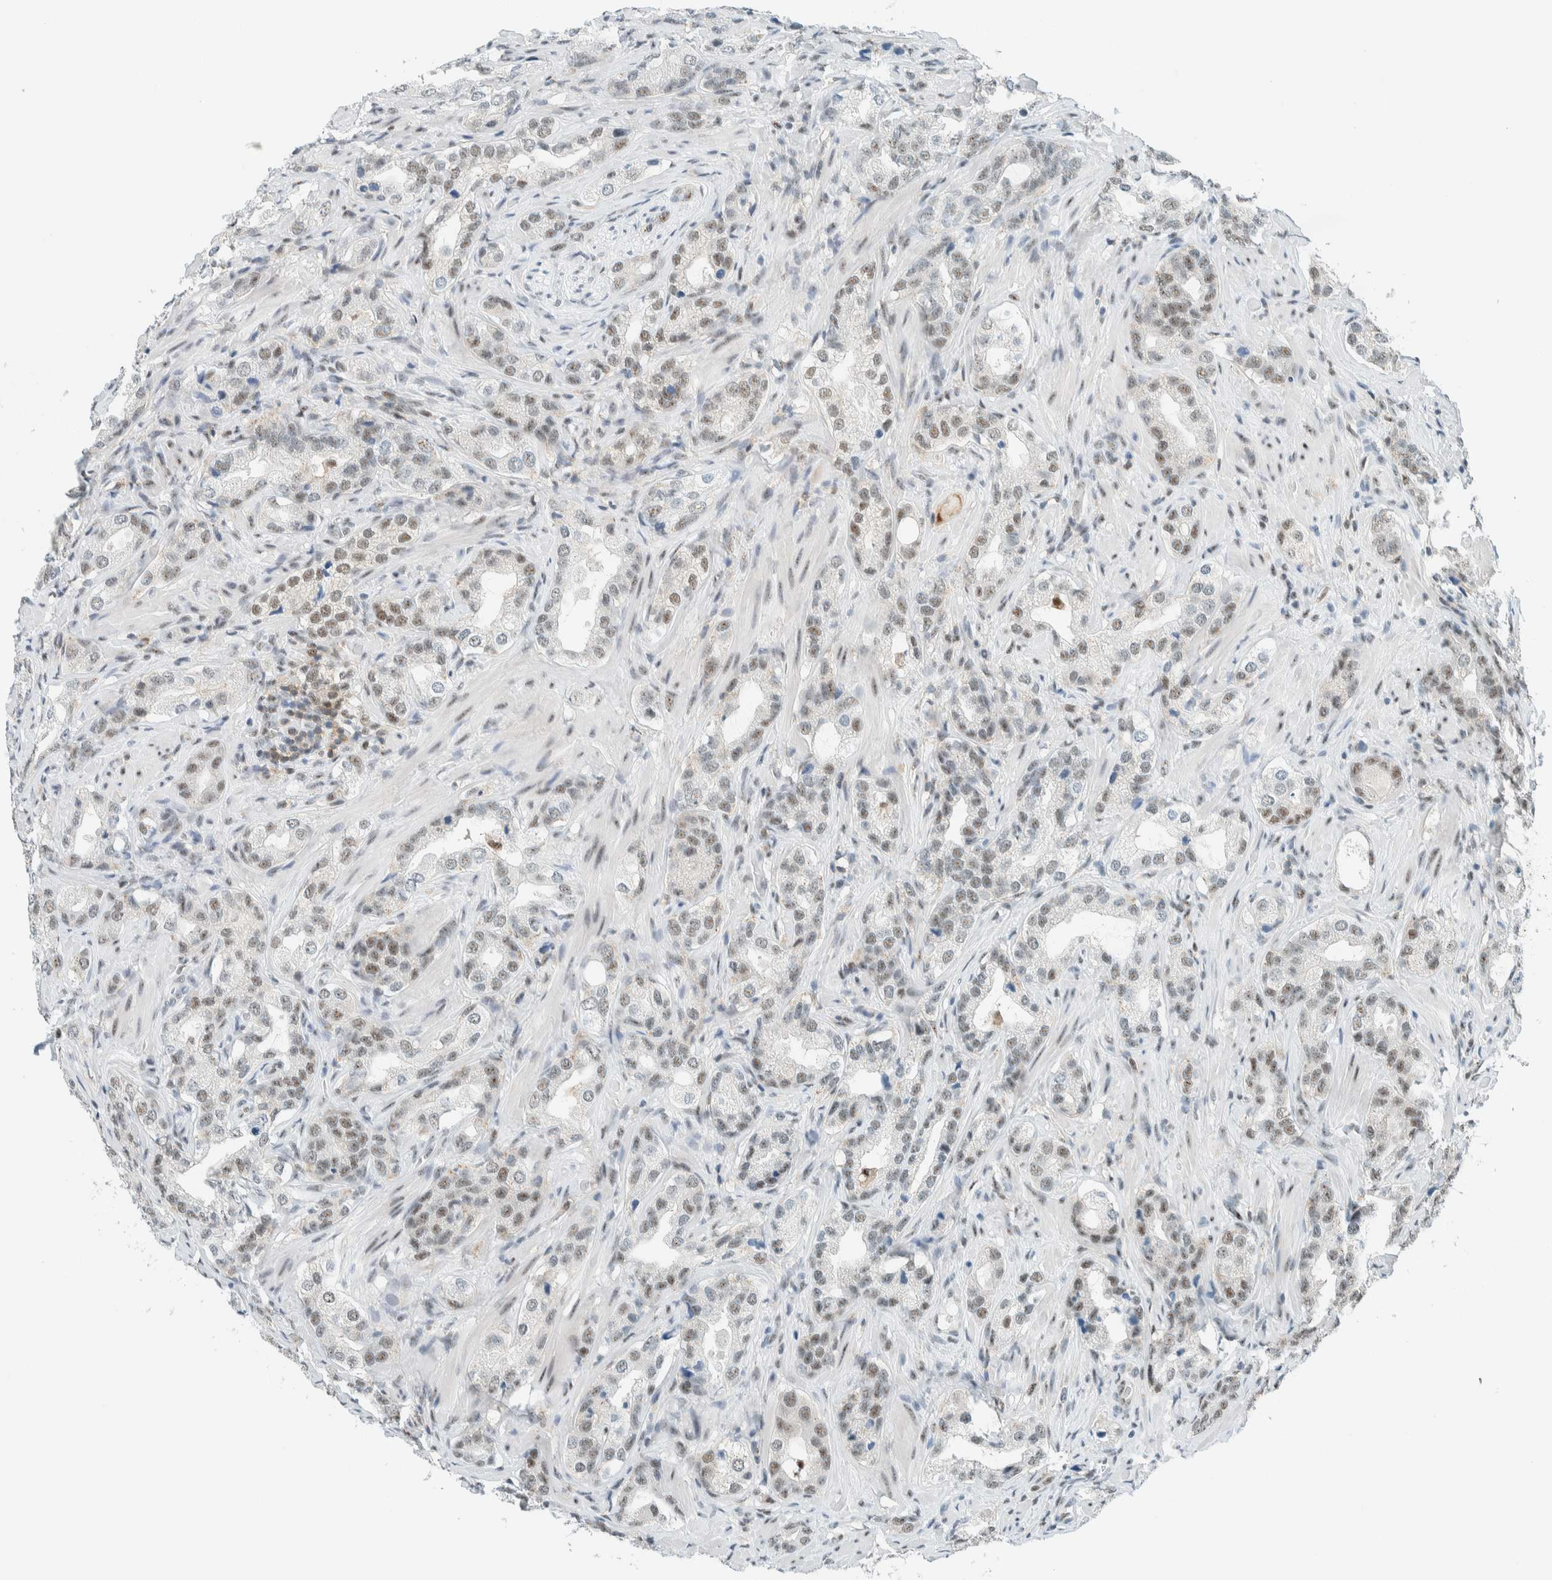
{"staining": {"intensity": "weak", "quantity": "25%-75%", "location": "nuclear"}, "tissue": "prostate cancer", "cell_type": "Tumor cells", "image_type": "cancer", "snomed": [{"axis": "morphology", "description": "Adenocarcinoma, High grade"}, {"axis": "topography", "description": "Prostate"}], "caption": "Protein expression by immunohistochemistry (IHC) reveals weak nuclear expression in about 25%-75% of tumor cells in prostate adenocarcinoma (high-grade). (Brightfield microscopy of DAB IHC at high magnification).", "gene": "CYSRT1", "patient": {"sex": "male", "age": 63}}